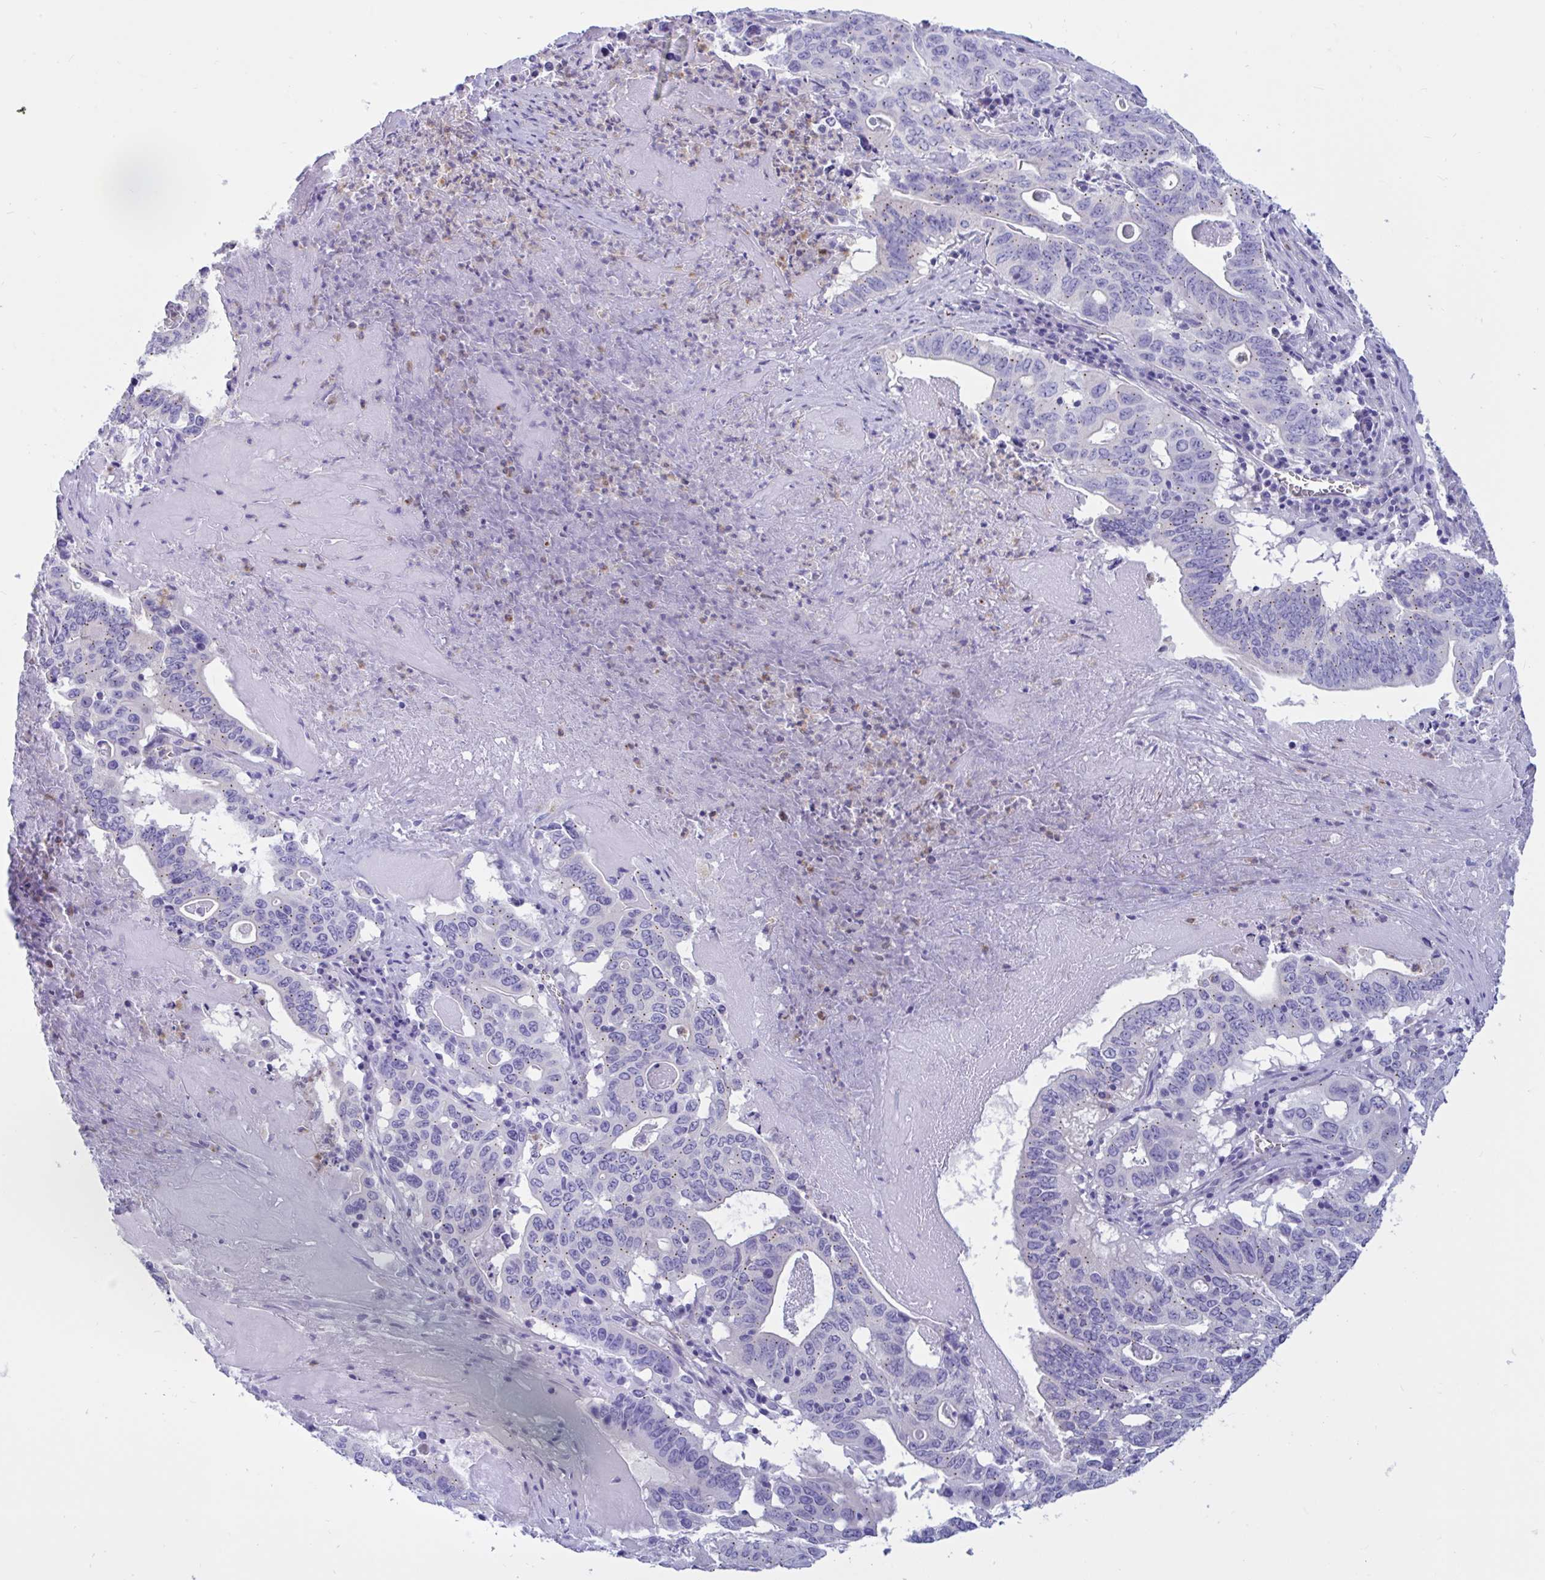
{"staining": {"intensity": "weak", "quantity": "25%-75%", "location": "cytoplasmic/membranous"}, "tissue": "lung cancer", "cell_type": "Tumor cells", "image_type": "cancer", "snomed": [{"axis": "morphology", "description": "Adenocarcinoma, NOS"}, {"axis": "topography", "description": "Lung"}], "caption": "DAB (3,3'-diaminobenzidine) immunohistochemical staining of lung cancer (adenocarcinoma) demonstrates weak cytoplasmic/membranous protein expression in approximately 25%-75% of tumor cells. The staining is performed using DAB brown chromogen to label protein expression. The nuclei are counter-stained blue using hematoxylin.", "gene": "RNASE3", "patient": {"sex": "female", "age": 60}}